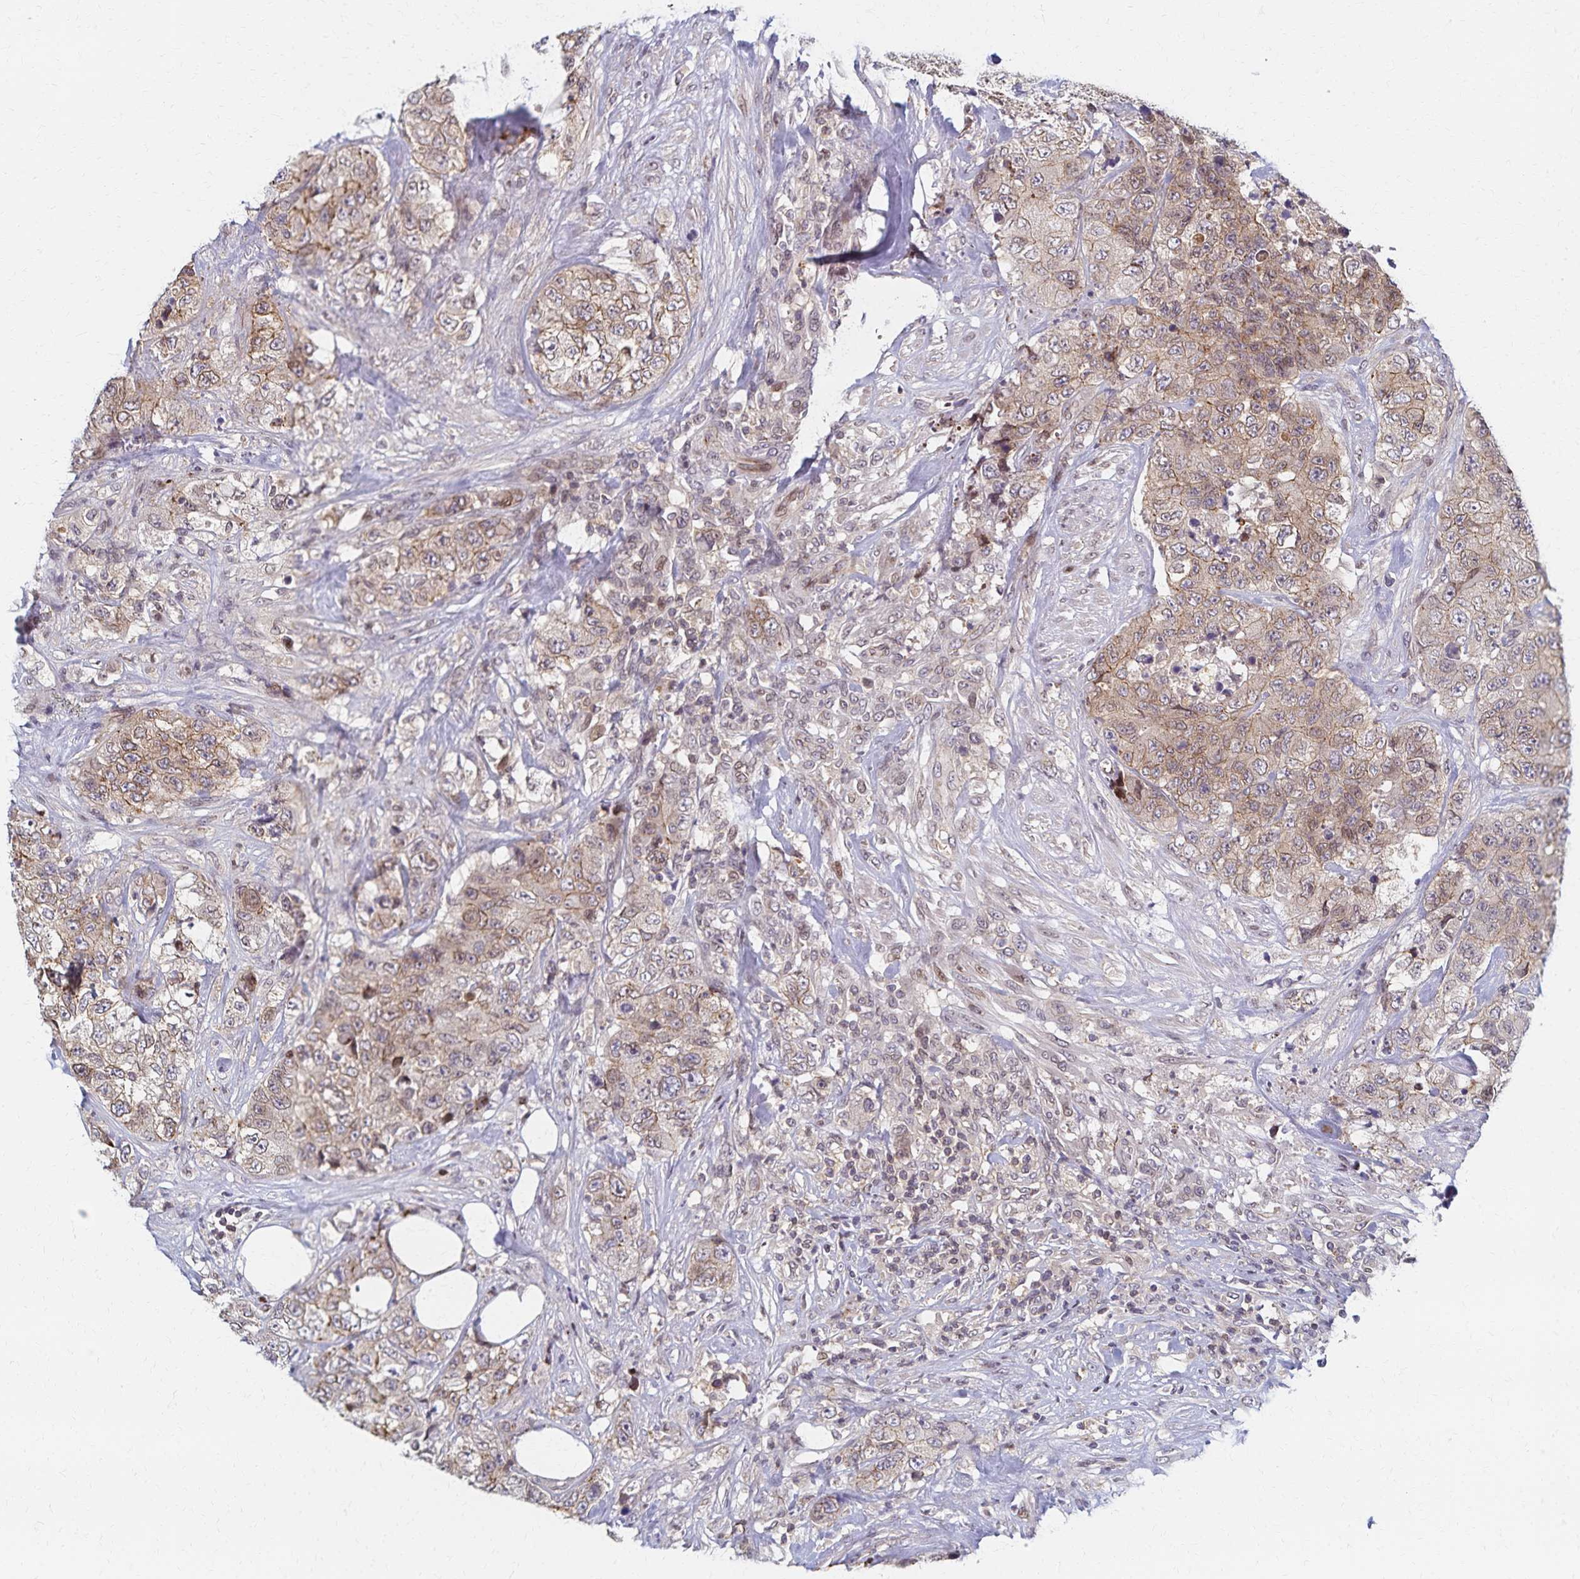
{"staining": {"intensity": "weak", "quantity": ">75%", "location": "cytoplasmic/membranous"}, "tissue": "urothelial cancer", "cell_type": "Tumor cells", "image_type": "cancer", "snomed": [{"axis": "morphology", "description": "Urothelial carcinoma, High grade"}, {"axis": "topography", "description": "Urinary bladder"}], "caption": "A brown stain labels weak cytoplasmic/membranous staining of a protein in urothelial cancer tumor cells.", "gene": "RAB9B", "patient": {"sex": "female", "age": 78}}